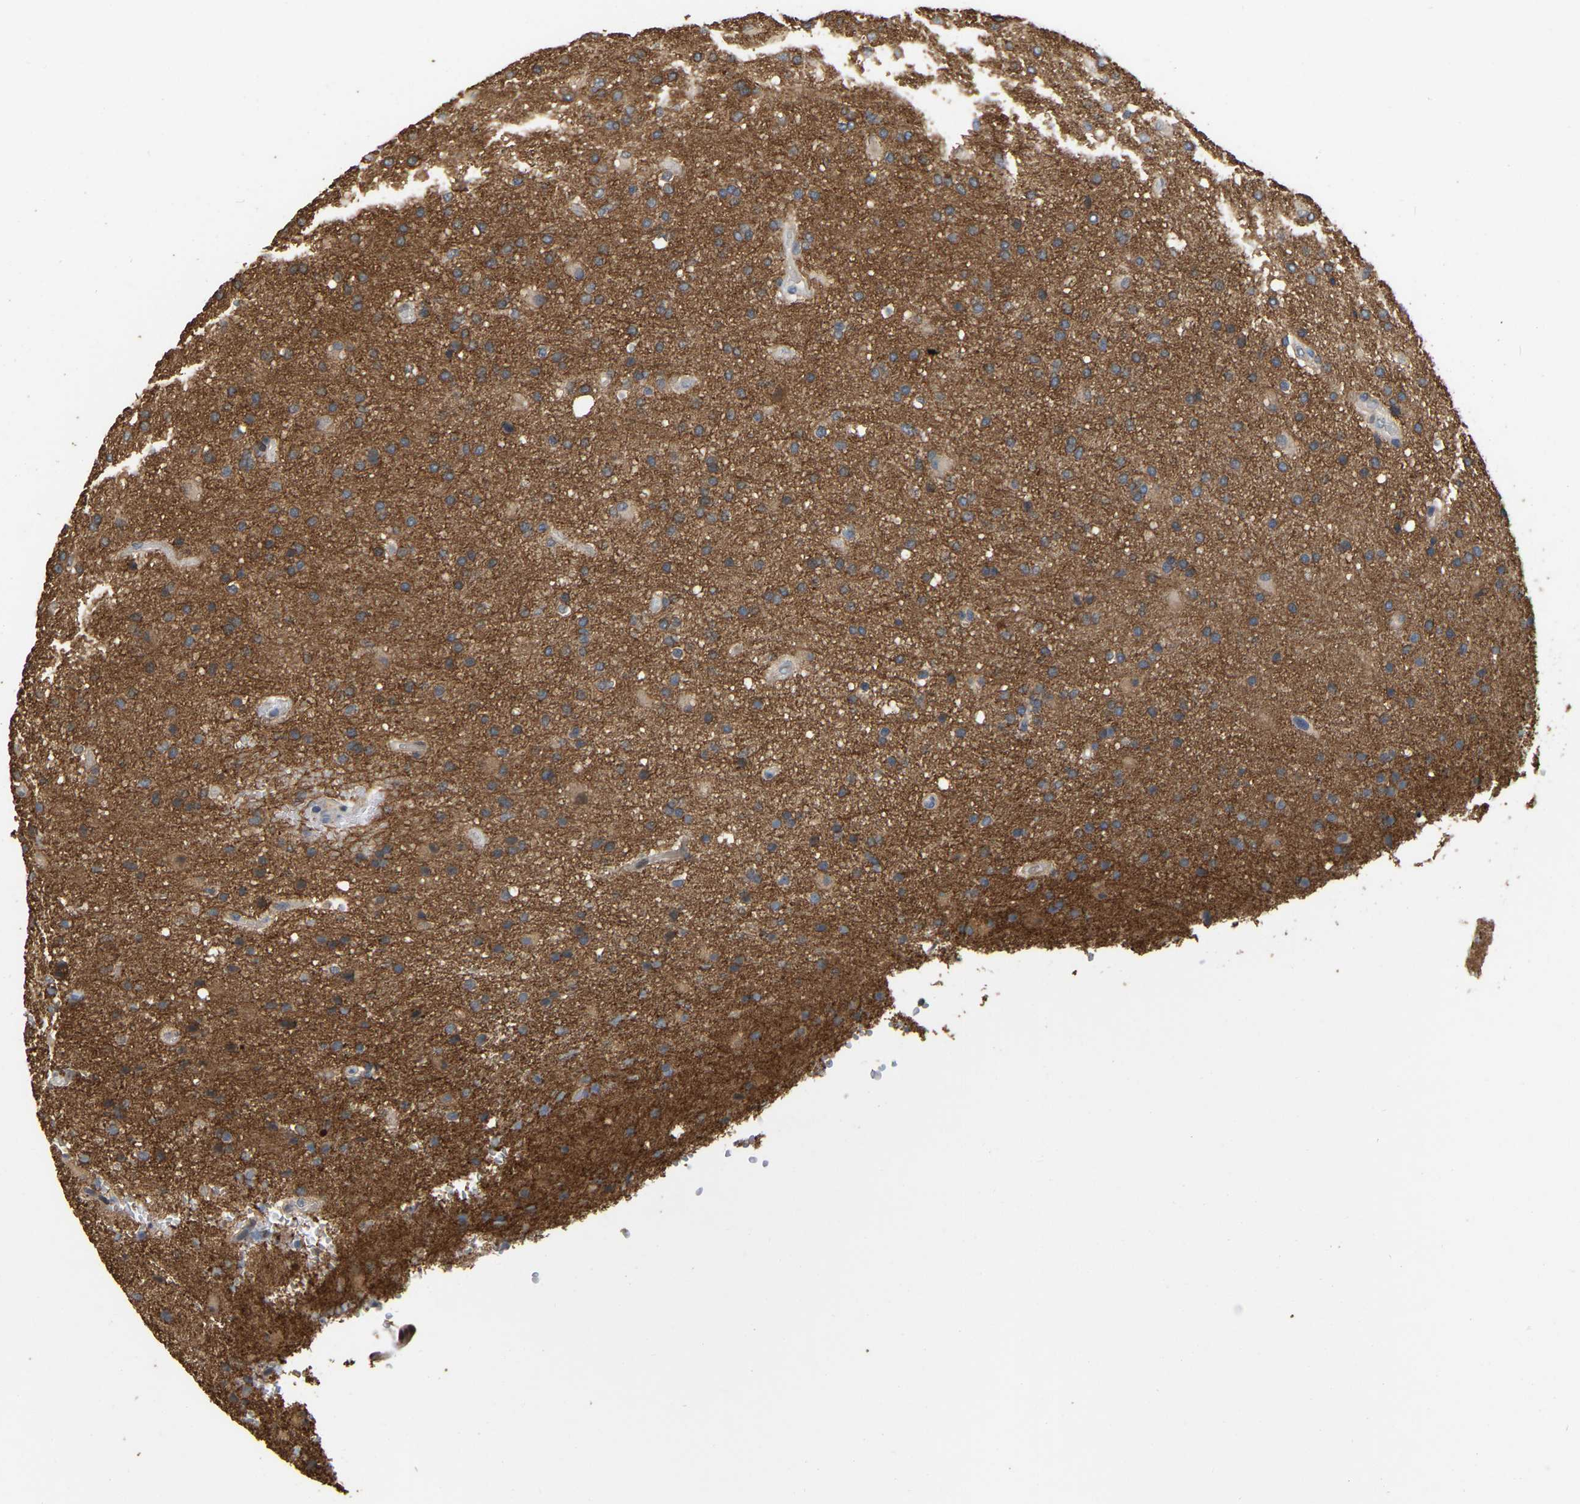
{"staining": {"intensity": "moderate", "quantity": "<25%", "location": "cytoplasmic/membranous"}, "tissue": "glioma", "cell_type": "Tumor cells", "image_type": "cancer", "snomed": [{"axis": "morphology", "description": "Glioma, malignant, High grade"}, {"axis": "topography", "description": "Brain"}], "caption": "This is an image of immunohistochemistry staining of glioma, which shows moderate expression in the cytoplasmic/membranous of tumor cells.", "gene": "NCS1", "patient": {"sex": "male", "age": 72}}